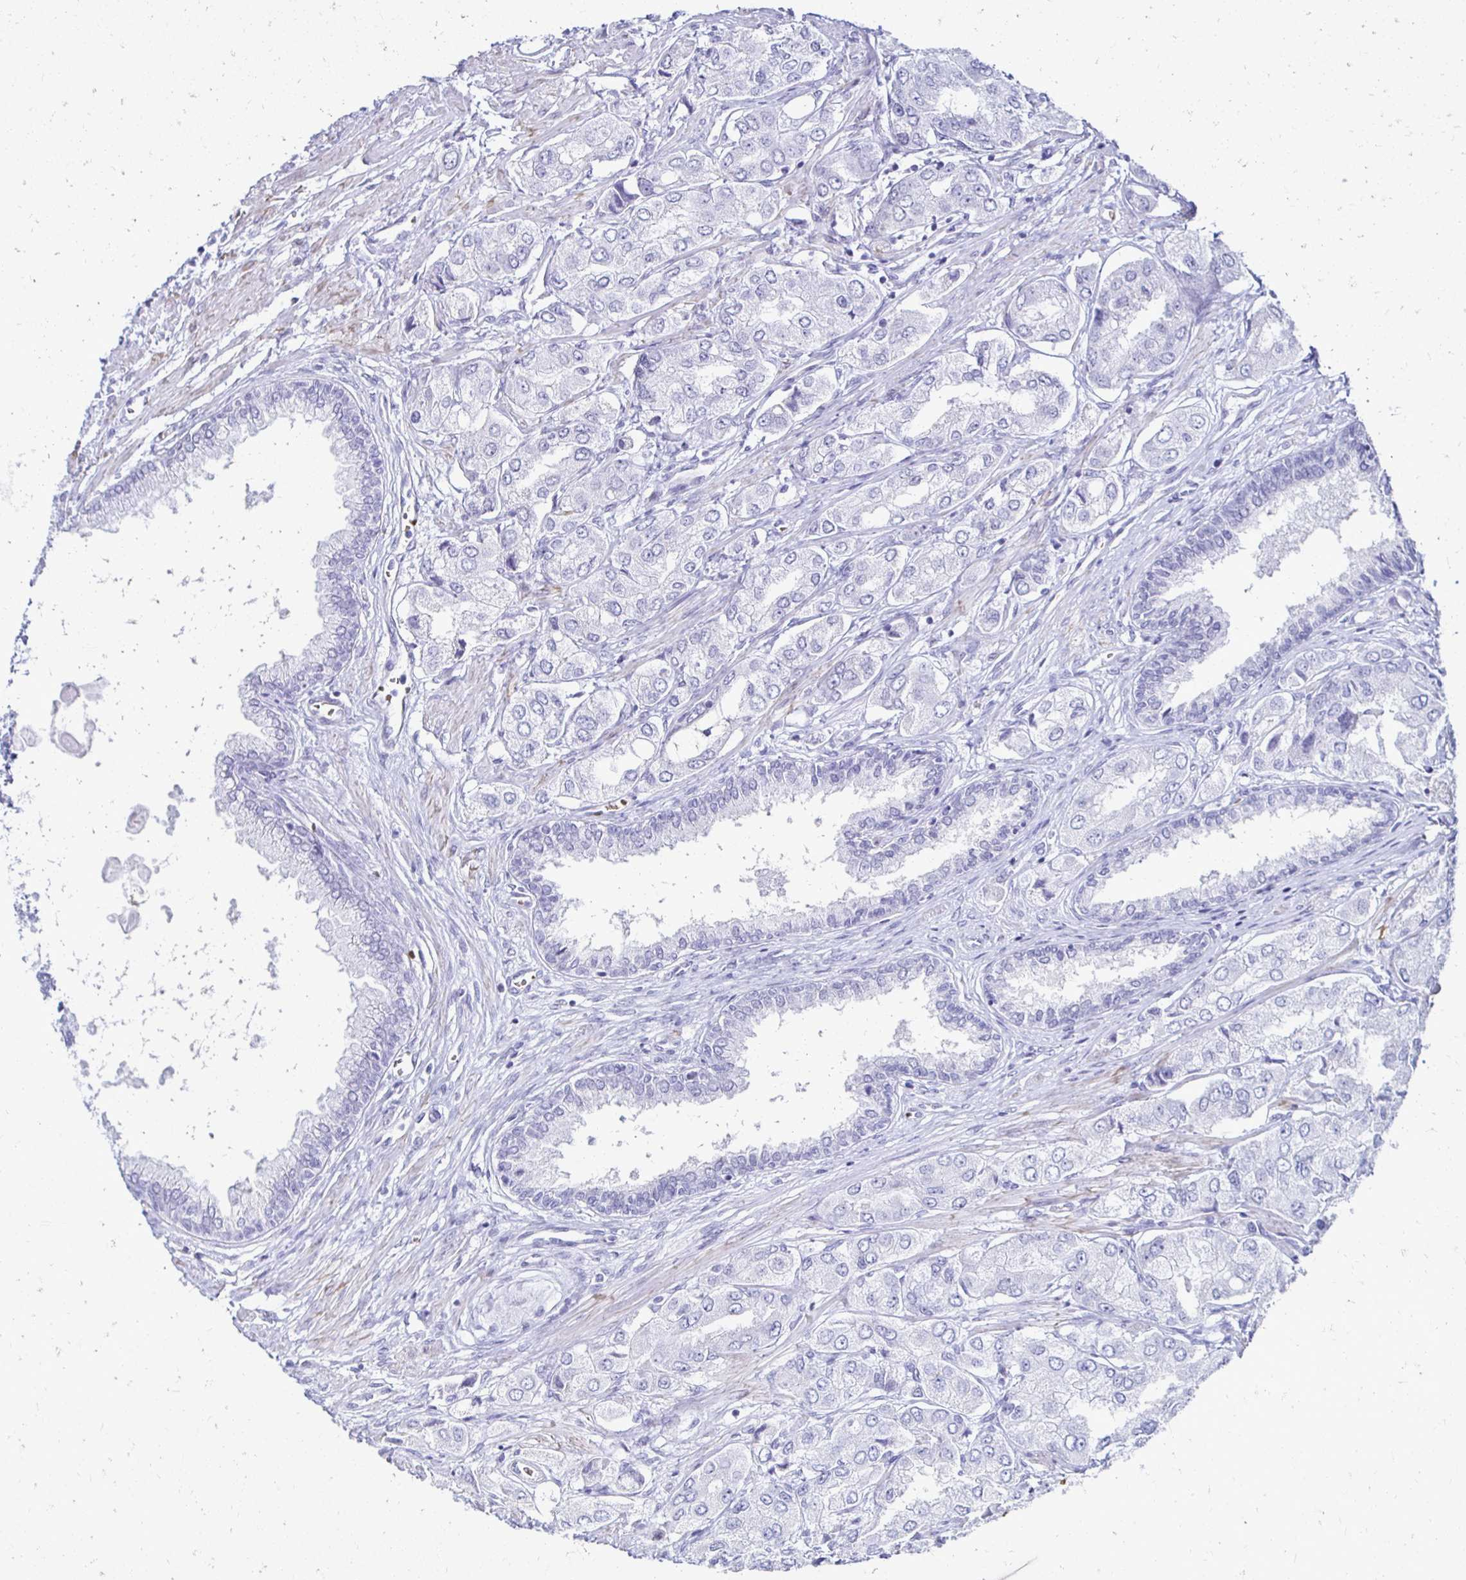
{"staining": {"intensity": "negative", "quantity": "none", "location": "none"}, "tissue": "prostate cancer", "cell_type": "Tumor cells", "image_type": "cancer", "snomed": [{"axis": "morphology", "description": "Adenocarcinoma, Low grade"}, {"axis": "topography", "description": "Prostate"}], "caption": "IHC micrograph of neoplastic tissue: human prostate cancer stained with DAB exhibits no significant protein positivity in tumor cells.", "gene": "RHBDL3", "patient": {"sex": "male", "age": 69}}